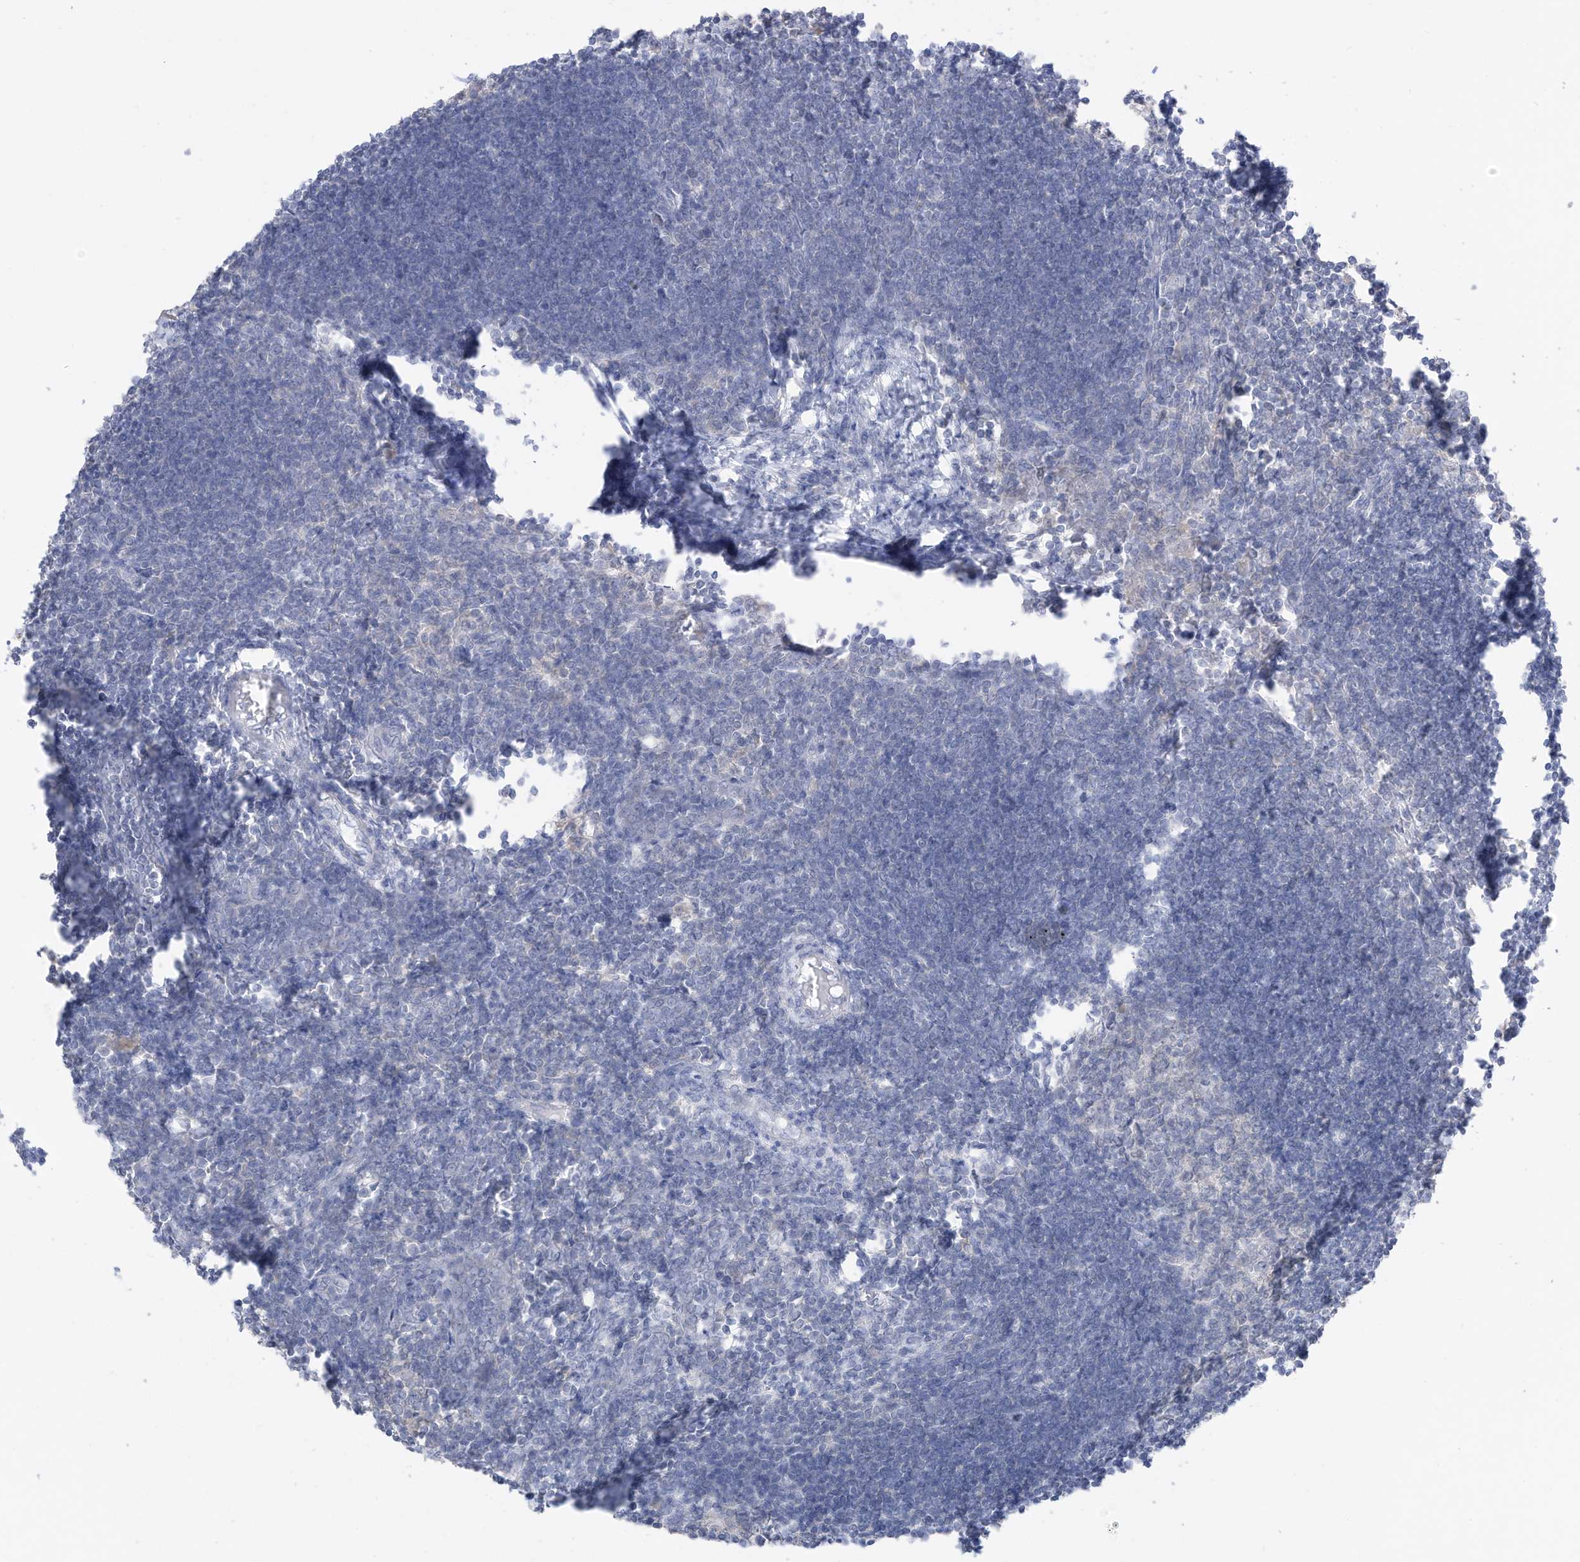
{"staining": {"intensity": "negative", "quantity": "none", "location": "none"}, "tissue": "lymph node", "cell_type": "Germinal center cells", "image_type": "normal", "snomed": [{"axis": "morphology", "description": "Normal tissue, NOS"}, {"axis": "morphology", "description": "Malignant melanoma, Metastatic site"}, {"axis": "topography", "description": "Lymph node"}], "caption": "This histopathology image is of unremarkable lymph node stained with IHC to label a protein in brown with the nuclei are counter-stained blue. There is no expression in germinal center cells.", "gene": "OGT", "patient": {"sex": "male", "age": 41}}